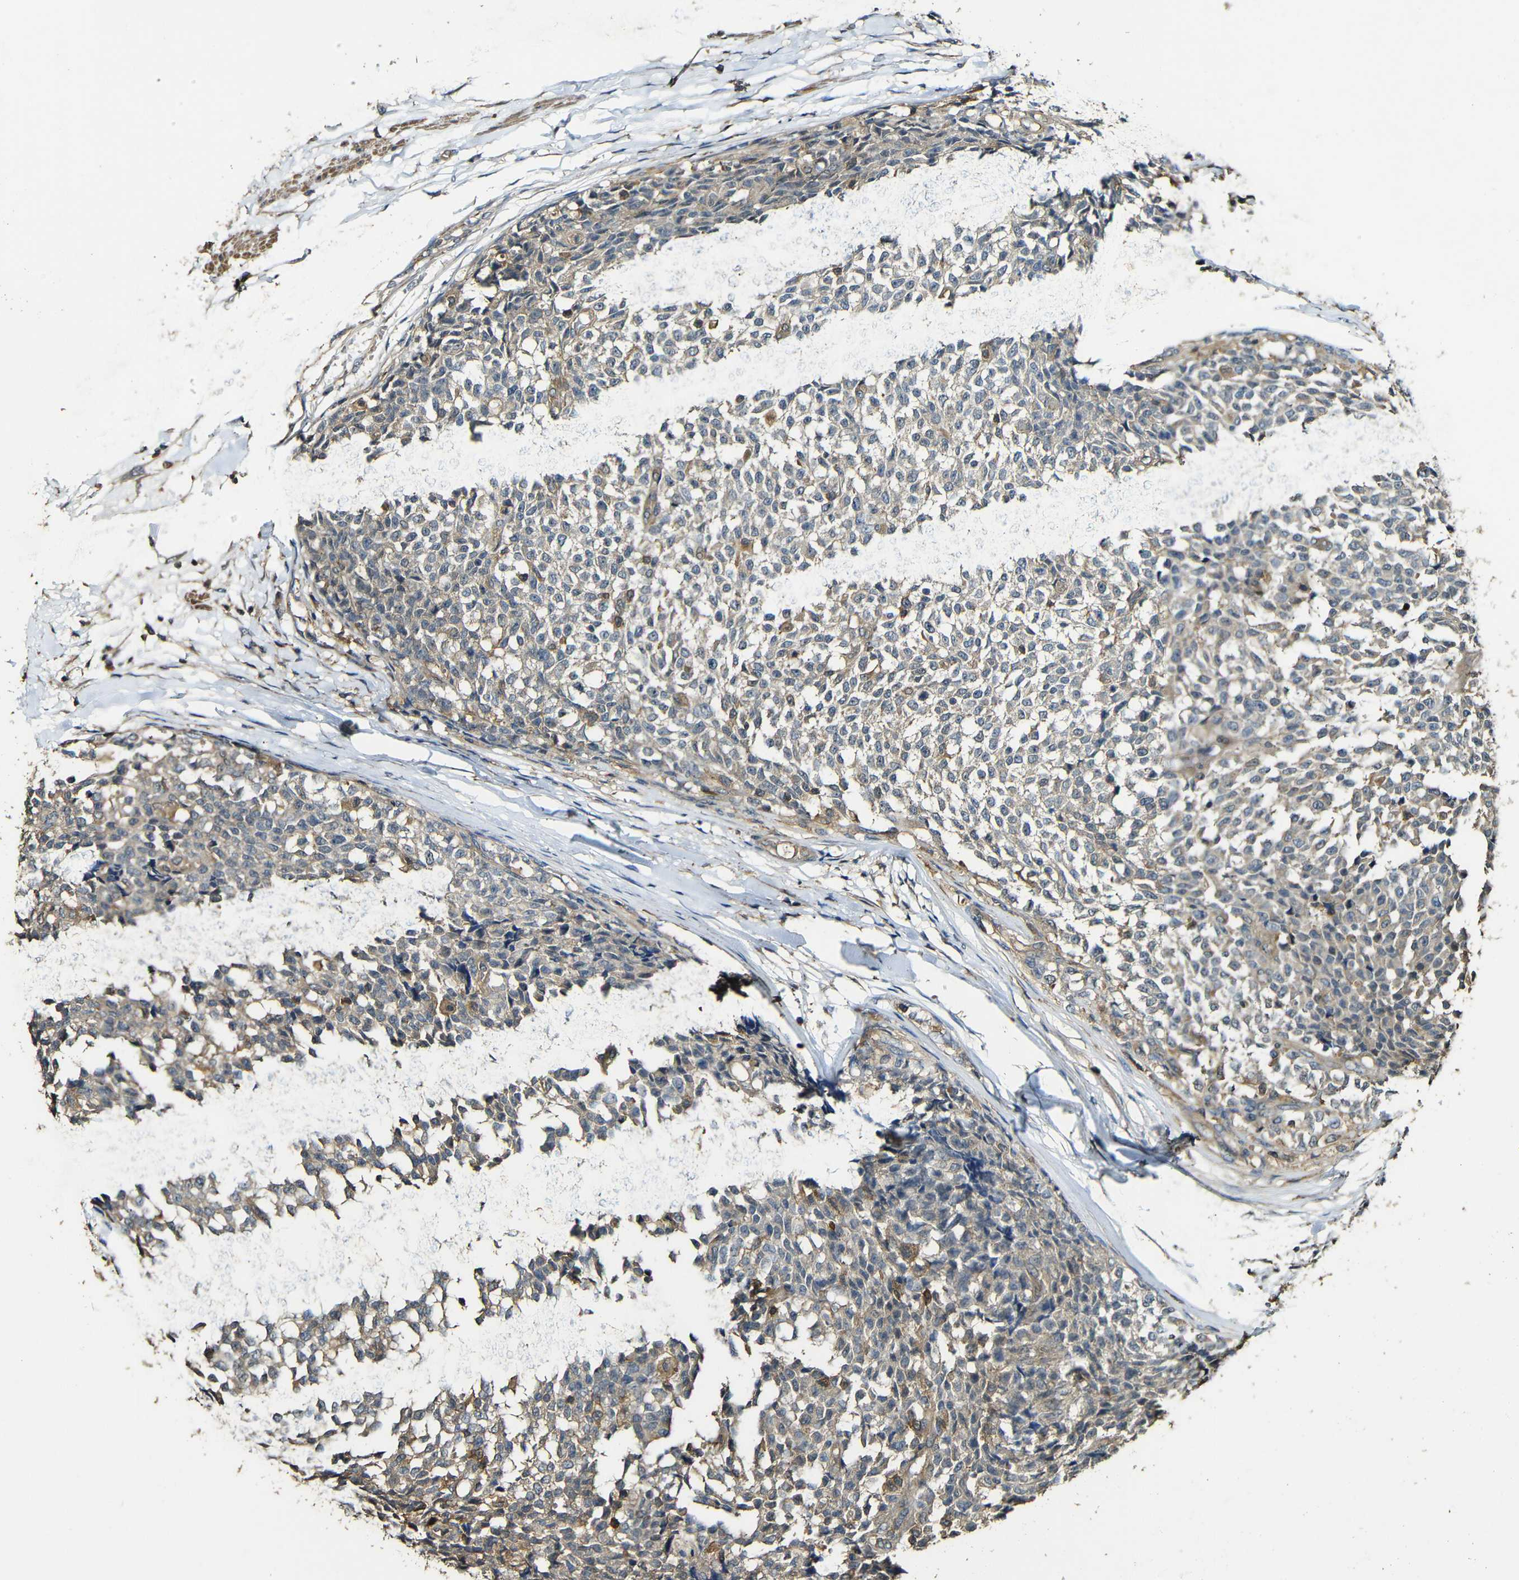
{"staining": {"intensity": "weak", "quantity": ">75%", "location": "cytoplasmic/membranous"}, "tissue": "testis cancer", "cell_type": "Tumor cells", "image_type": "cancer", "snomed": [{"axis": "morphology", "description": "Seminoma, NOS"}, {"axis": "topography", "description": "Testis"}], "caption": "This photomicrograph demonstrates testis seminoma stained with immunohistochemistry (IHC) to label a protein in brown. The cytoplasmic/membranous of tumor cells show weak positivity for the protein. Nuclei are counter-stained blue.", "gene": "CASP8", "patient": {"sex": "male", "age": 59}}